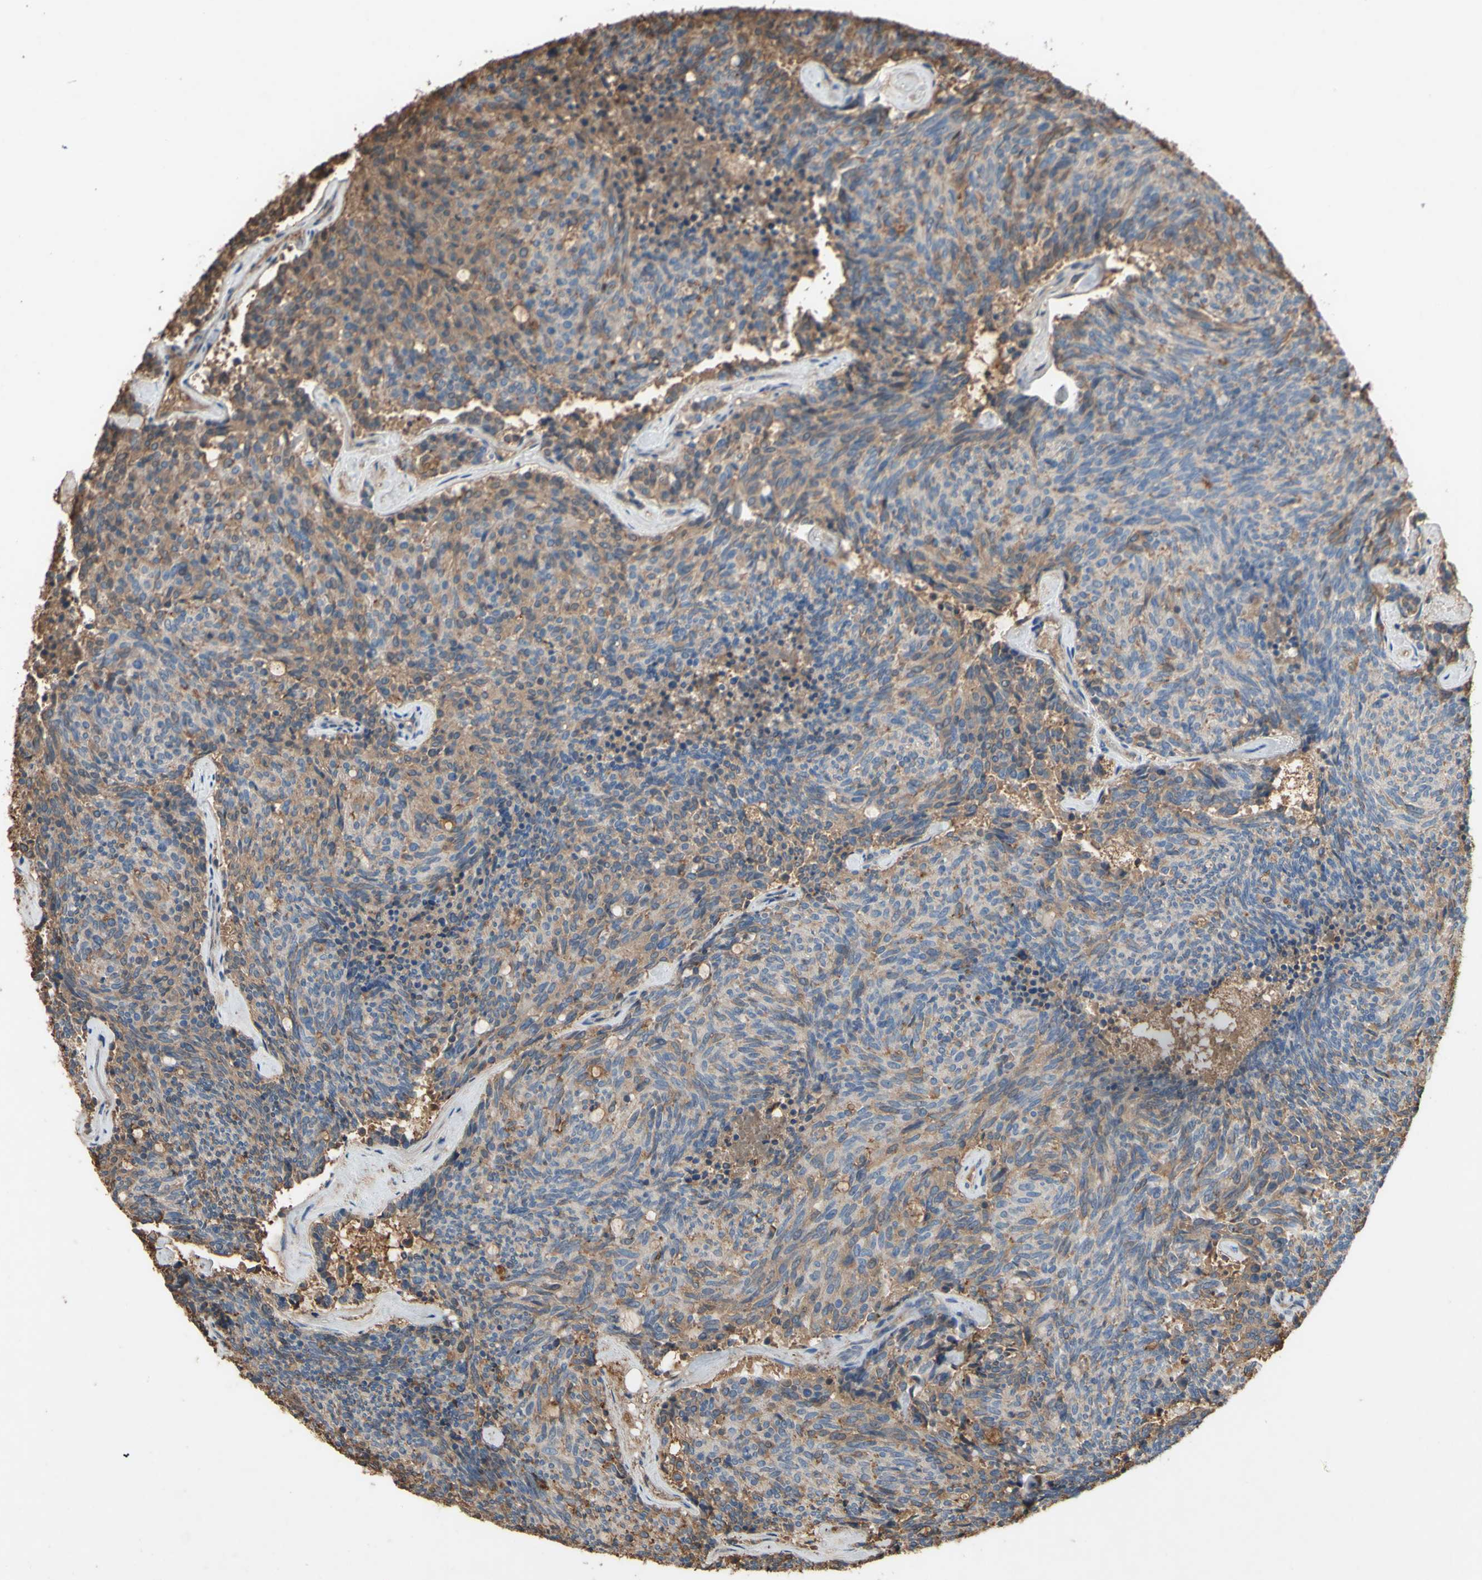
{"staining": {"intensity": "moderate", "quantity": "25%-75%", "location": "cytoplasmic/membranous"}, "tissue": "carcinoid", "cell_type": "Tumor cells", "image_type": "cancer", "snomed": [{"axis": "morphology", "description": "Carcinoid, malignant, NOS"}, {"axis": "topography", "description": "Pancreas"}], "caption": "DAB immunohistochemical staining of human carcinoid demonstrates moderate cytoplasmic/membranous protein positivity in approximately 25%-75% of tumor cells.", "gene": "PTGDS", "patient": {"sex": "female", "age": 54}}